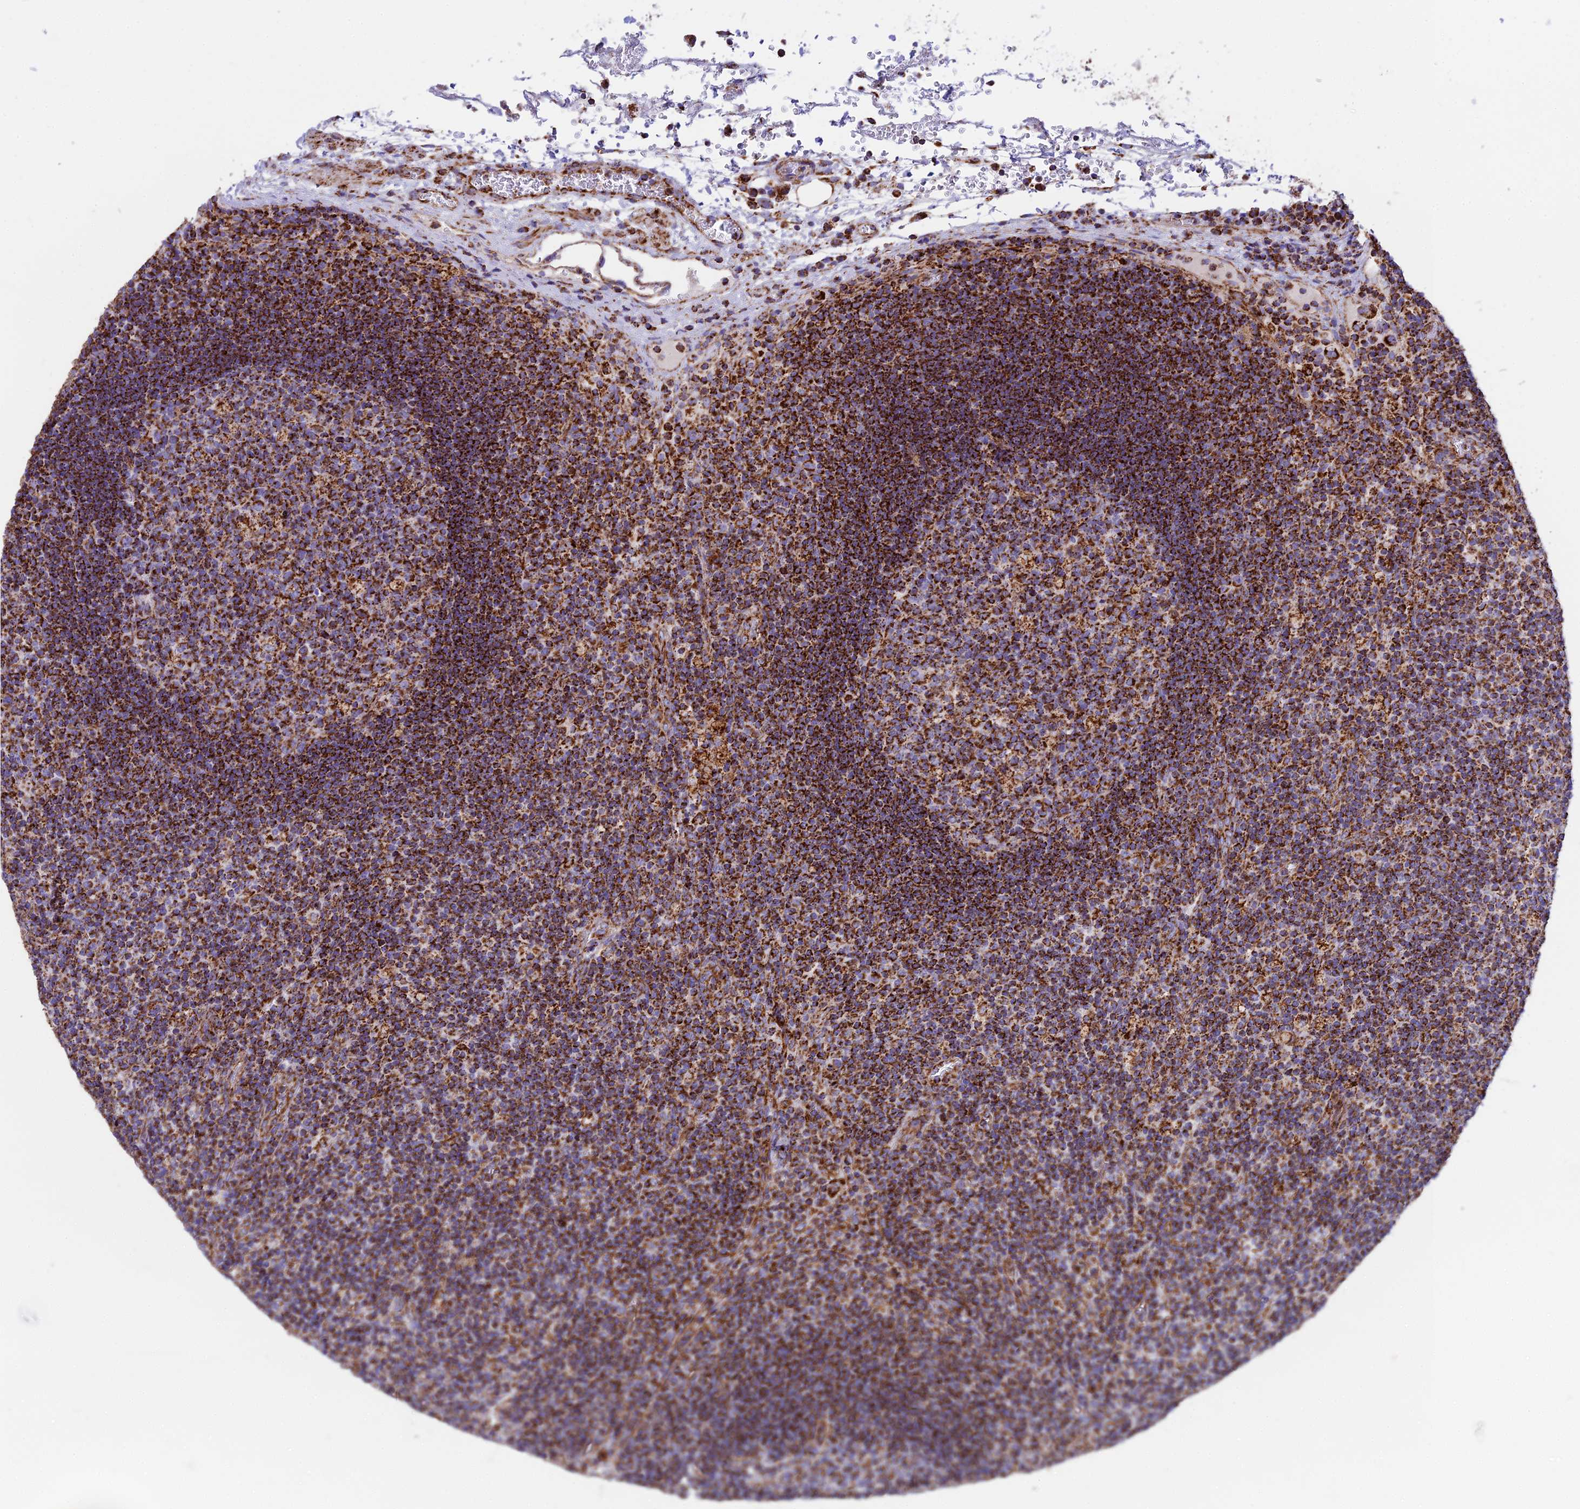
{"staining": {"intensity": "strong", "quantity": ">75%", "location": "cytoplasmic/membranous"}, "tissue": "lymph node", "cell_type": "Germinal center cells", "image_type": "normal", "snomed": [{"axis": "morphology", "description": "Normal tissue, NOS"}, {"axis": "topography", "description": "Lymph node"}], "caption": "A histopathology image of human lymph node stained for a protein displays strong cytoplasmic/membranous brown staining in germinal center cells. Using DAB (brown) and hematoxylin (blue) stains, captured at high magnification using brightfield microscopy.", "gene": "CHCHD3", "patient": {"sex": "male", "age": 58}}